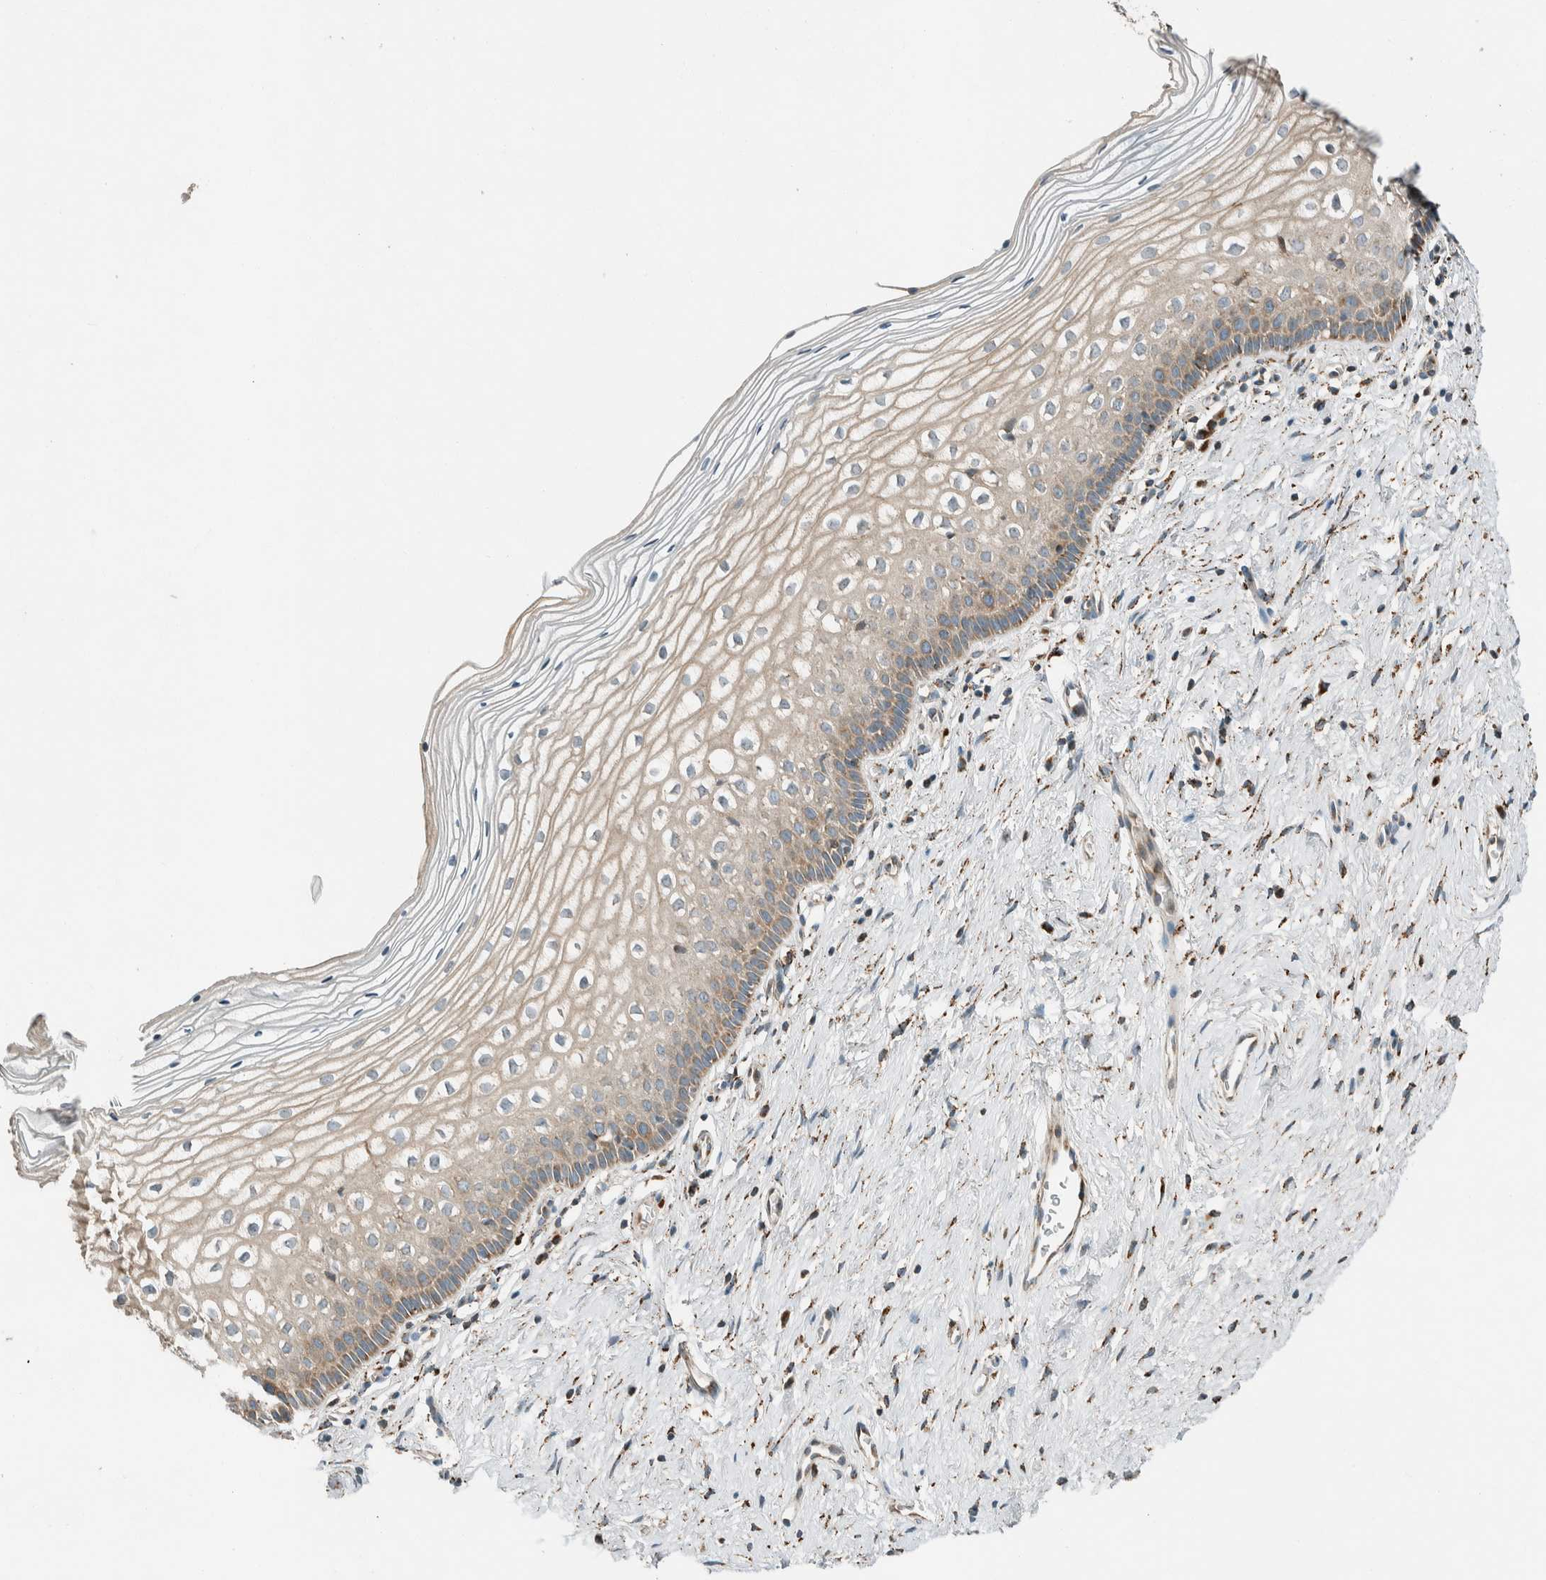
{"staining": {"intensity": "weak", "quantity": "25%-75%", "location": "cytoplasmic/membranous"}, "tissue": "cervix", "cell_type": "Squamous epithelial cells", "image_type": "normal", "snomed": [{"axis": "morphology", "description": "Normal tissue, NOS"}, {"axis": "topography", "description": "Cervix"}], "caption": "Benign cervix was stained to show a protein in brown. There is low levels of weak cytoplasmic/membranous expression in approximately 25%-75% of squamous epithelial cells.", "gene": "SPAG5", "patient": {"sex": "female", "age": 27}}